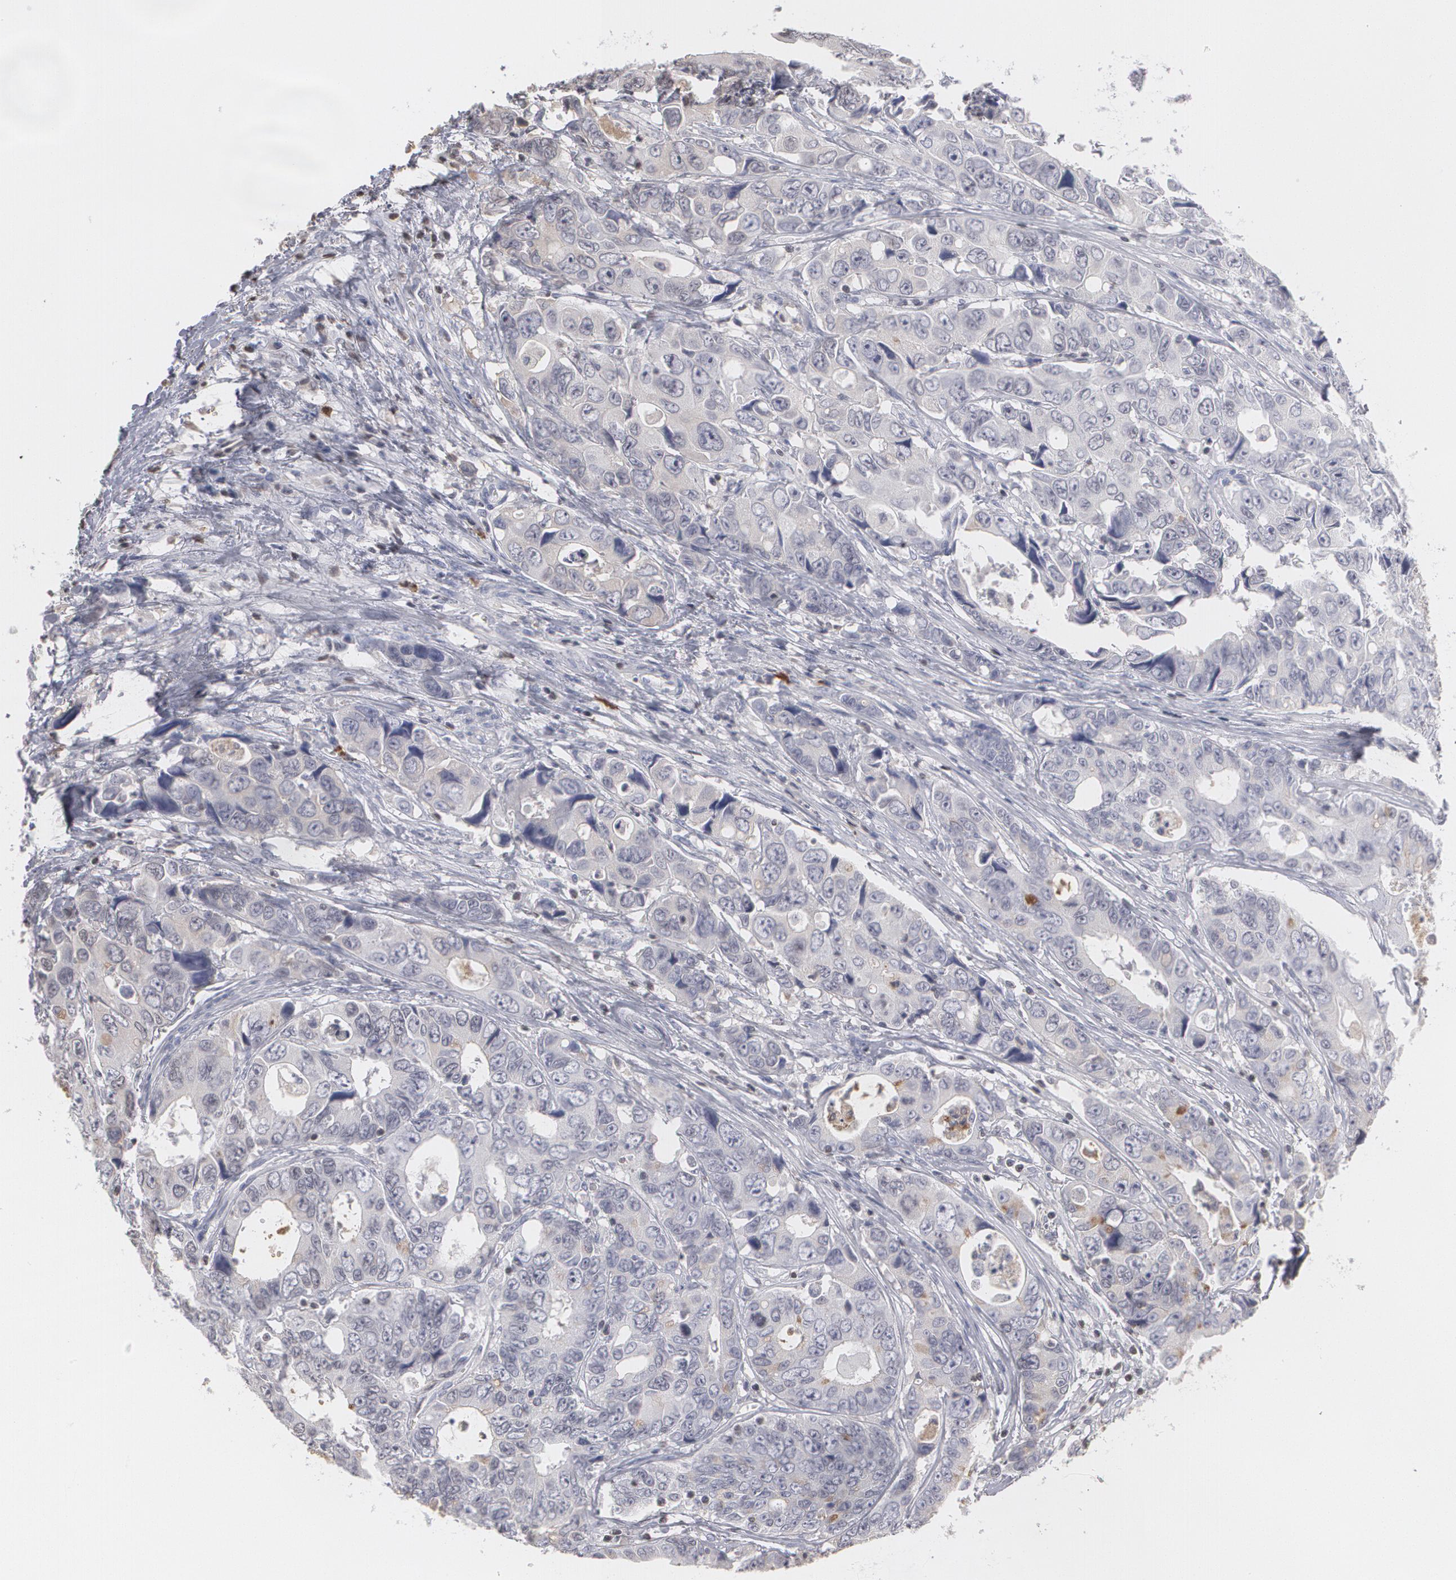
{"staining": {"intensity": "negative", "quantity": "none", "location": "none"}, "tissue": "colorectal cancer", "cell_type": "Tumor cells", "image_type": "cancer", "snomed": [{"axis": "morphology", "description": "Adenocarcinoma, NOS"}, {"axis": "topography", "description": "Rectum"}], "caption": "This histopathology image is of colorectal cancer stained with immunohistochemistry to label a protein in brown with the nuclei are counter-stained blue. There is no staining in tumor cells.", "gene": "SERPINA1", "patient": {"sex": "female", "age": 67}}